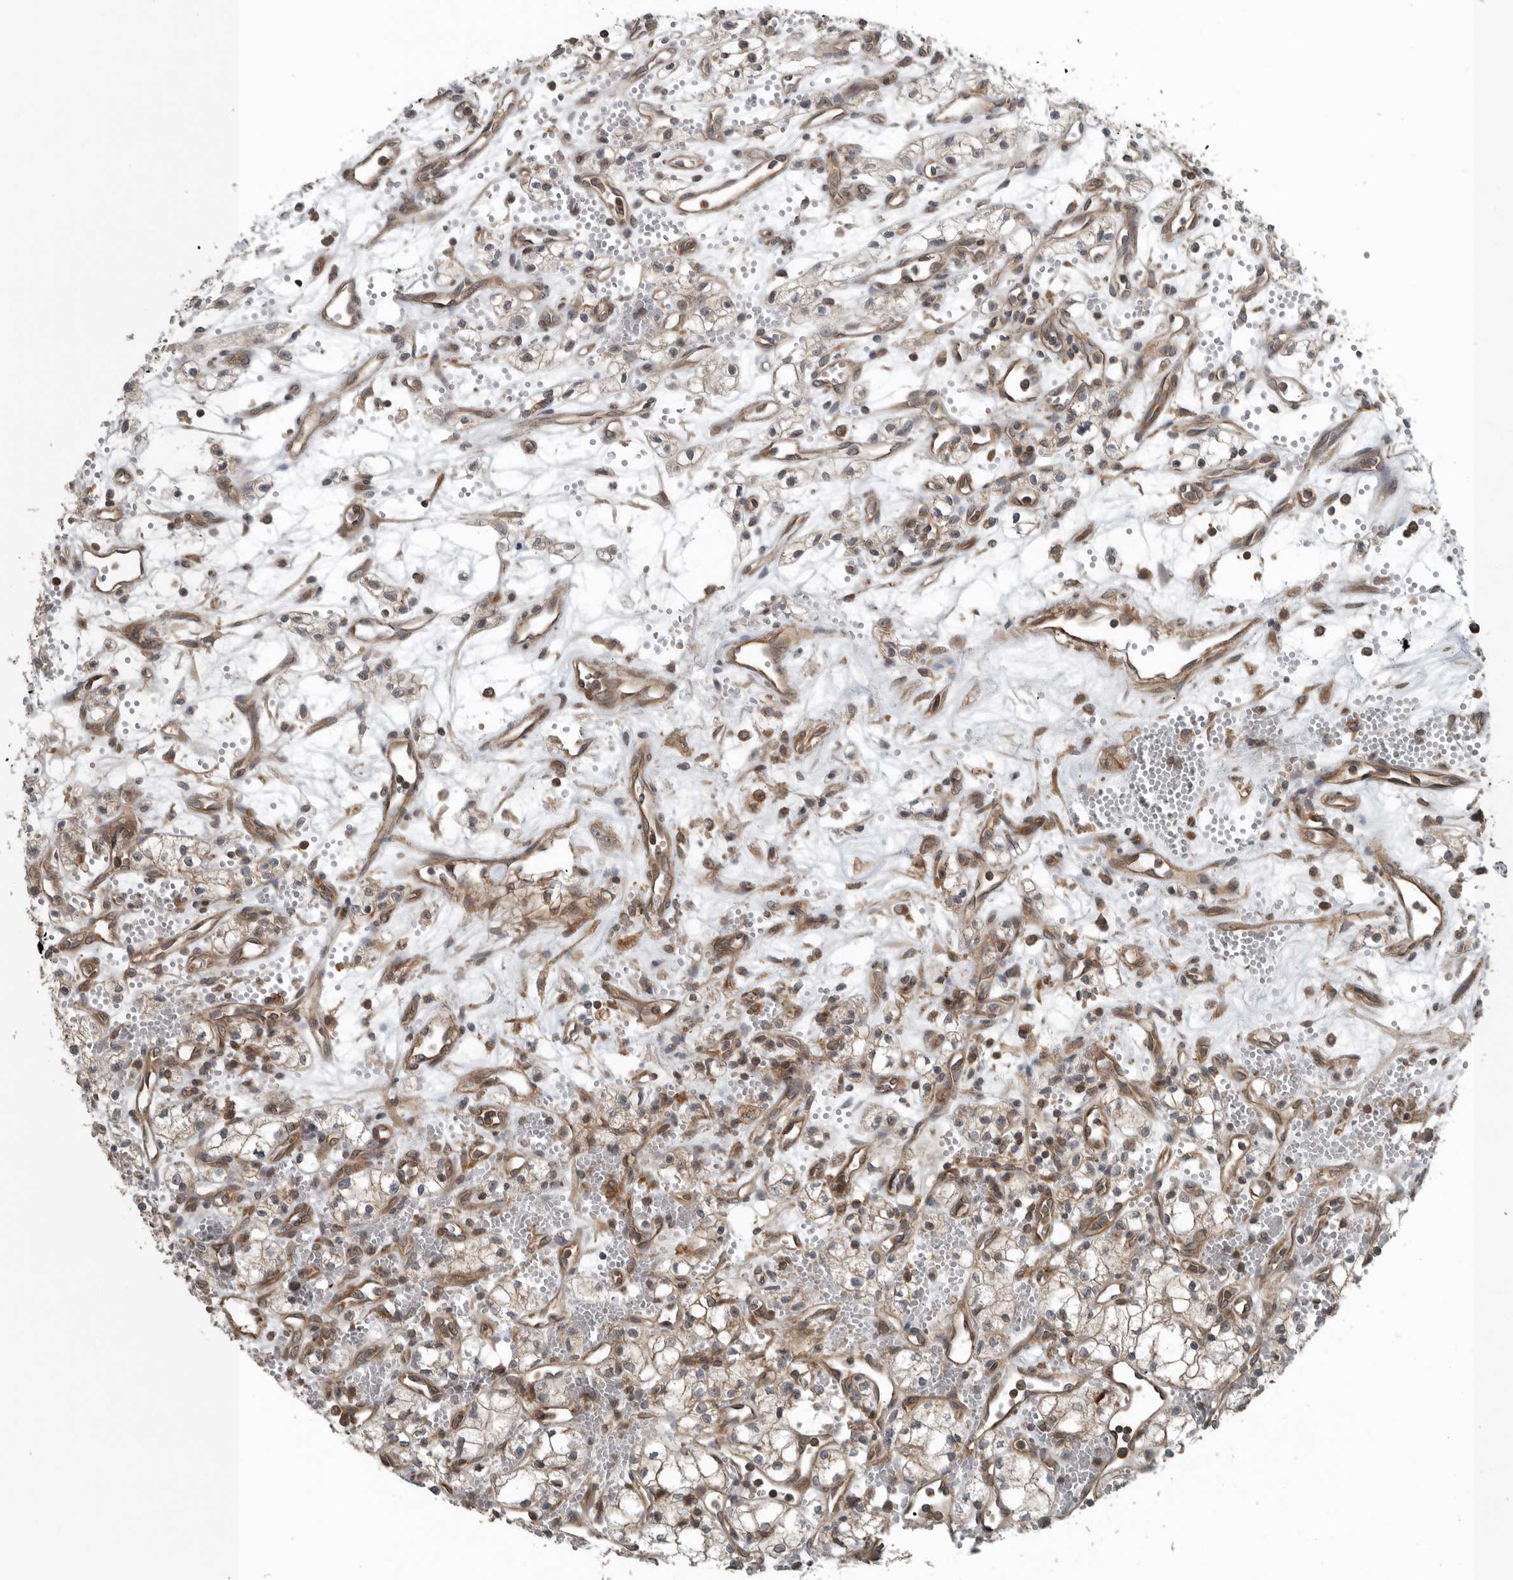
{"staining": {"intensity": "weak", "quantity": "<25%", "location": "cytoplasmic/membranous"}, "tissue": "renal cancer", "cell_type": "Tumor cells", "image_type": "cancer", "snomed": [{"axis": "morphology", "description": "Adenocarcinoma, NOS"}, {"axis": "topography", "description": "Kidney"}], "caption": "Immunohistochemistry histopathology image of adenocarcinoma (renal) stained for a protein (brown), which reveals no staining in tumor cells.", "gene": "AMFR", "patient": {"sex": "male", "age": 59}}